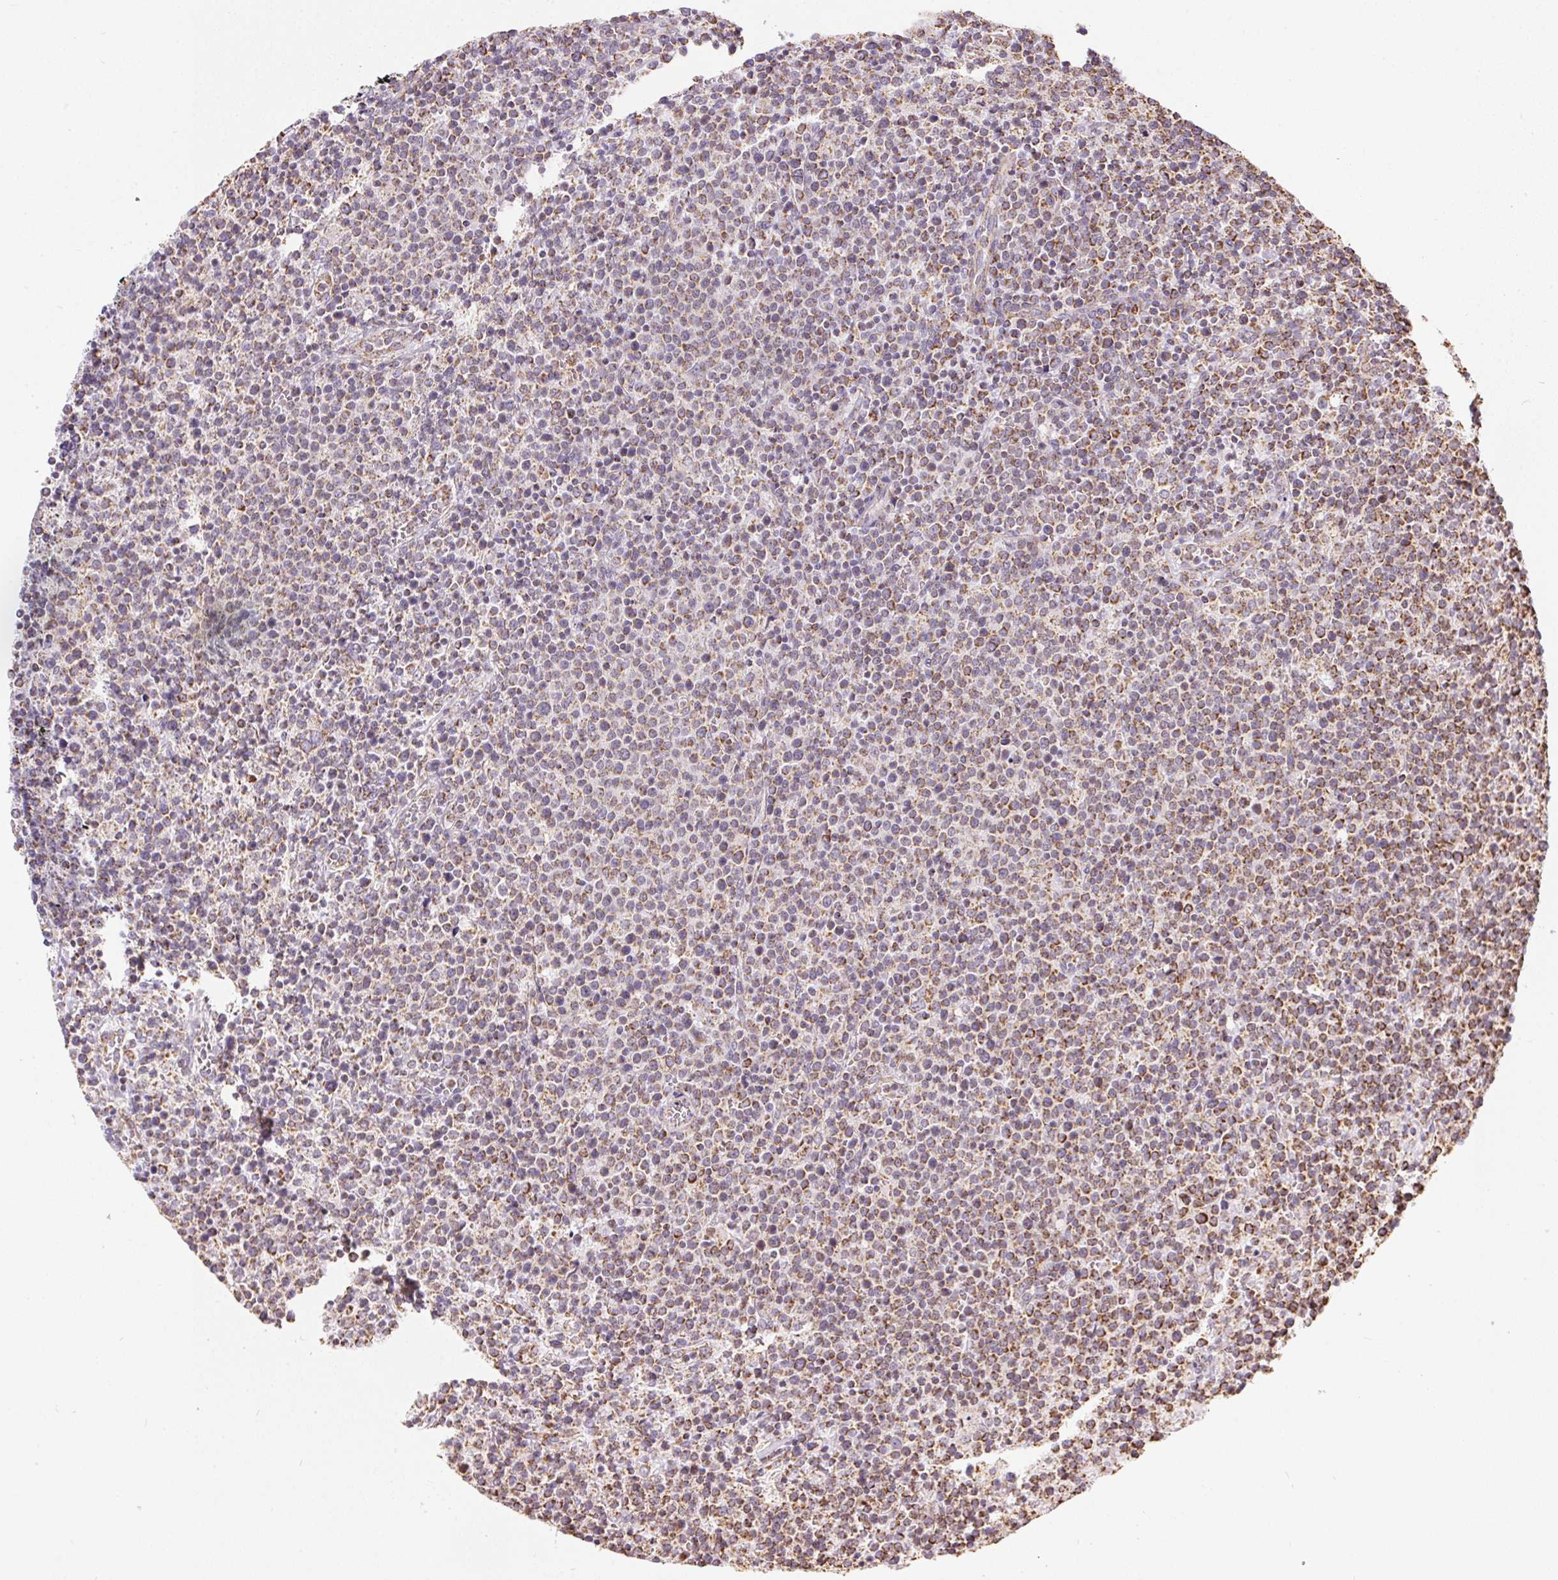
{"staining": {"intensity": "moderate", "quantity": ">75%", "location": "cytoplasmic/membranous"}, "tissue": "lymphoma", "cell_type": "Tumor cells", "image_type": "cancer", "snomed": [{"axis": "morphology", "description": "Malignant lymphoma, non-Hodgkin's type, High grade"}, {"axis": "topography", "description": "Lymph node"}], "caption": "Immunohistochemical staining of human malignant lymphoma, non-Hodgkin's type (high-grade) reveals moderate cytoplasmic/membranous protein staining in approximately >75% of tumor cells.", "gene": "MAPK11", "patient": {"sex": "male", "age": 61}}